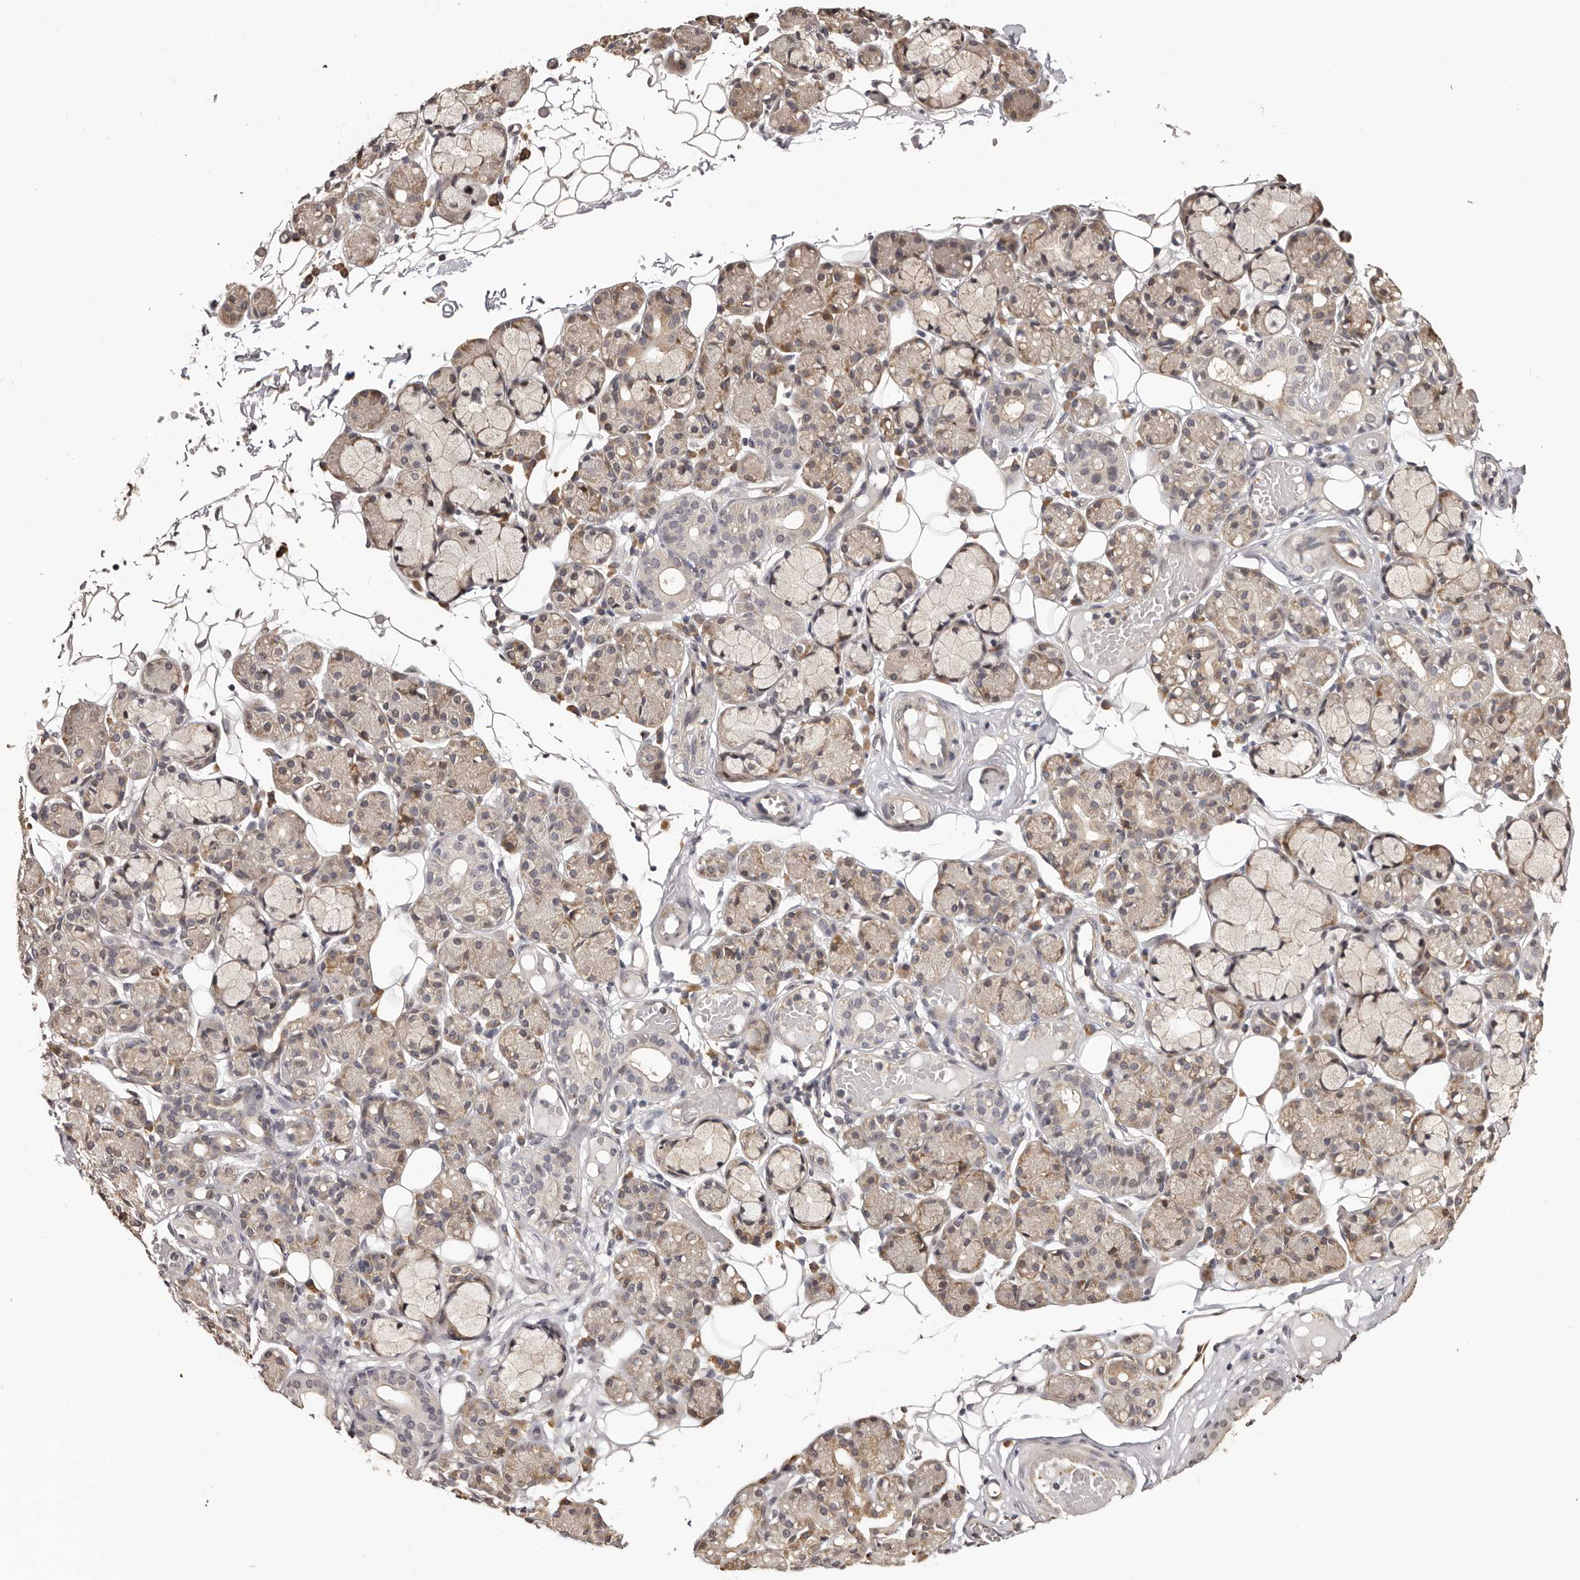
{"staining": {"intensity": "weak", "quantity": "25%-75%", "location": "cytoplasmic/membranous,nuclear"}, "tissue": "salivary gland", "cell_type": "Glandular cells", "image_type": "normal", "snomed": [{"axis": "morphology", "description": "Normal tissue, NOS"}, {"axis": "topography", "description": "Salivary gland"}], "caption": "Protein staining of normal salivary gland displays weak cytoplasmic/membranous,nuclear expression in about 25%-75% of glandular cells. (IHC, brightfield microscopy, high magnification).", "gene": "NOL12", "patient": {"sex": "male", "age": 63}}